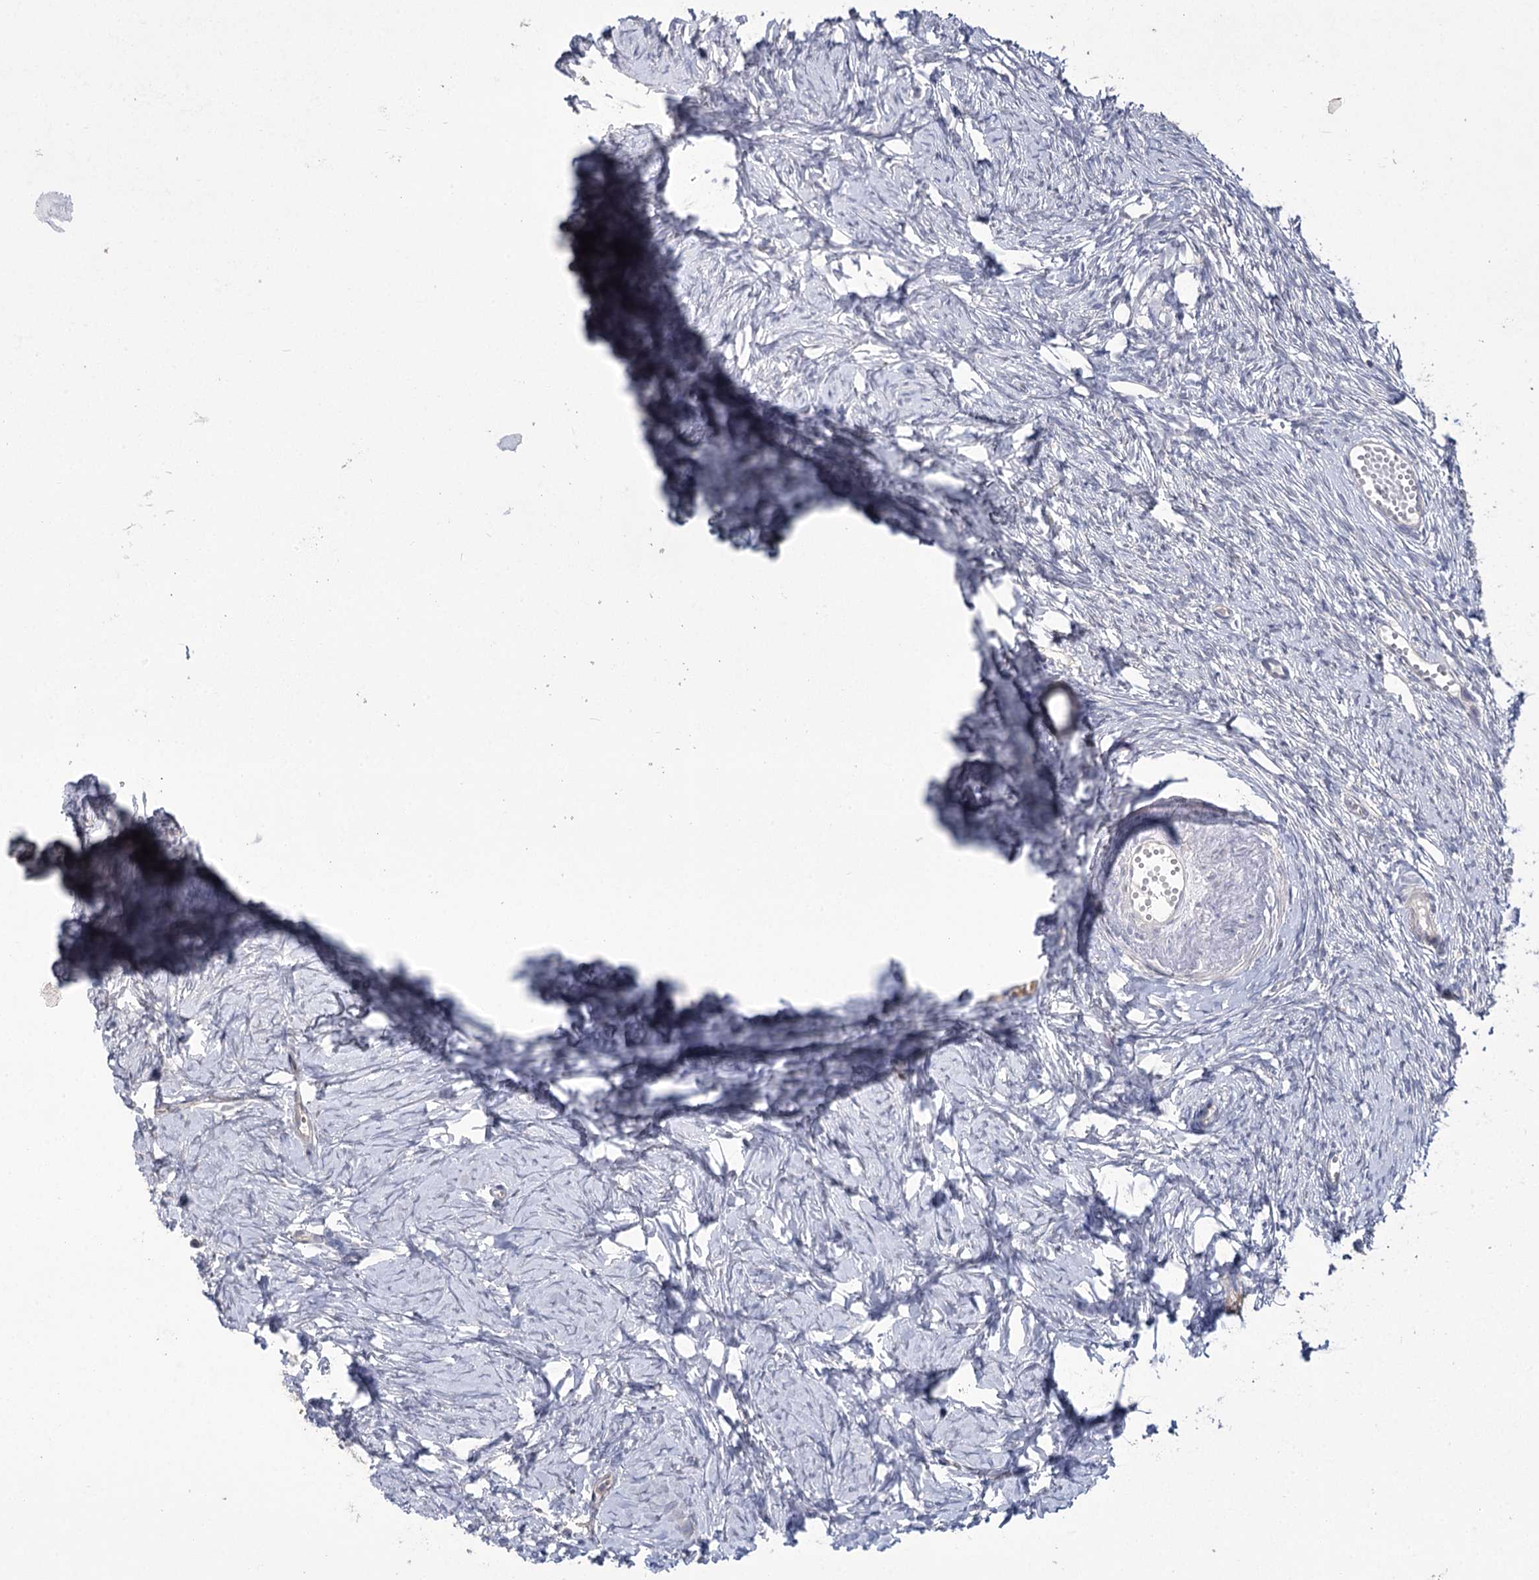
{"staining": {"intensity": "negative", "quantity": "none", "location": "none"}, "tissue": "ovary", "cell_type": "Ovarian stroma cells", "image_type": "normal", "snomed": [{"axis": "morphology", "description": "Normal tissue, NOS"}, {"axis": "topography", "description": "Ovary"}], "caption": "IHC of normal ovary displays no staining in ovarian stroma cells. The staining is performed using DAB brown chromogen with nuclei counter-stained in using hematoxylin.", "gene": "PHYHIPL", "patient": {"sex": "female", "age": 51}}